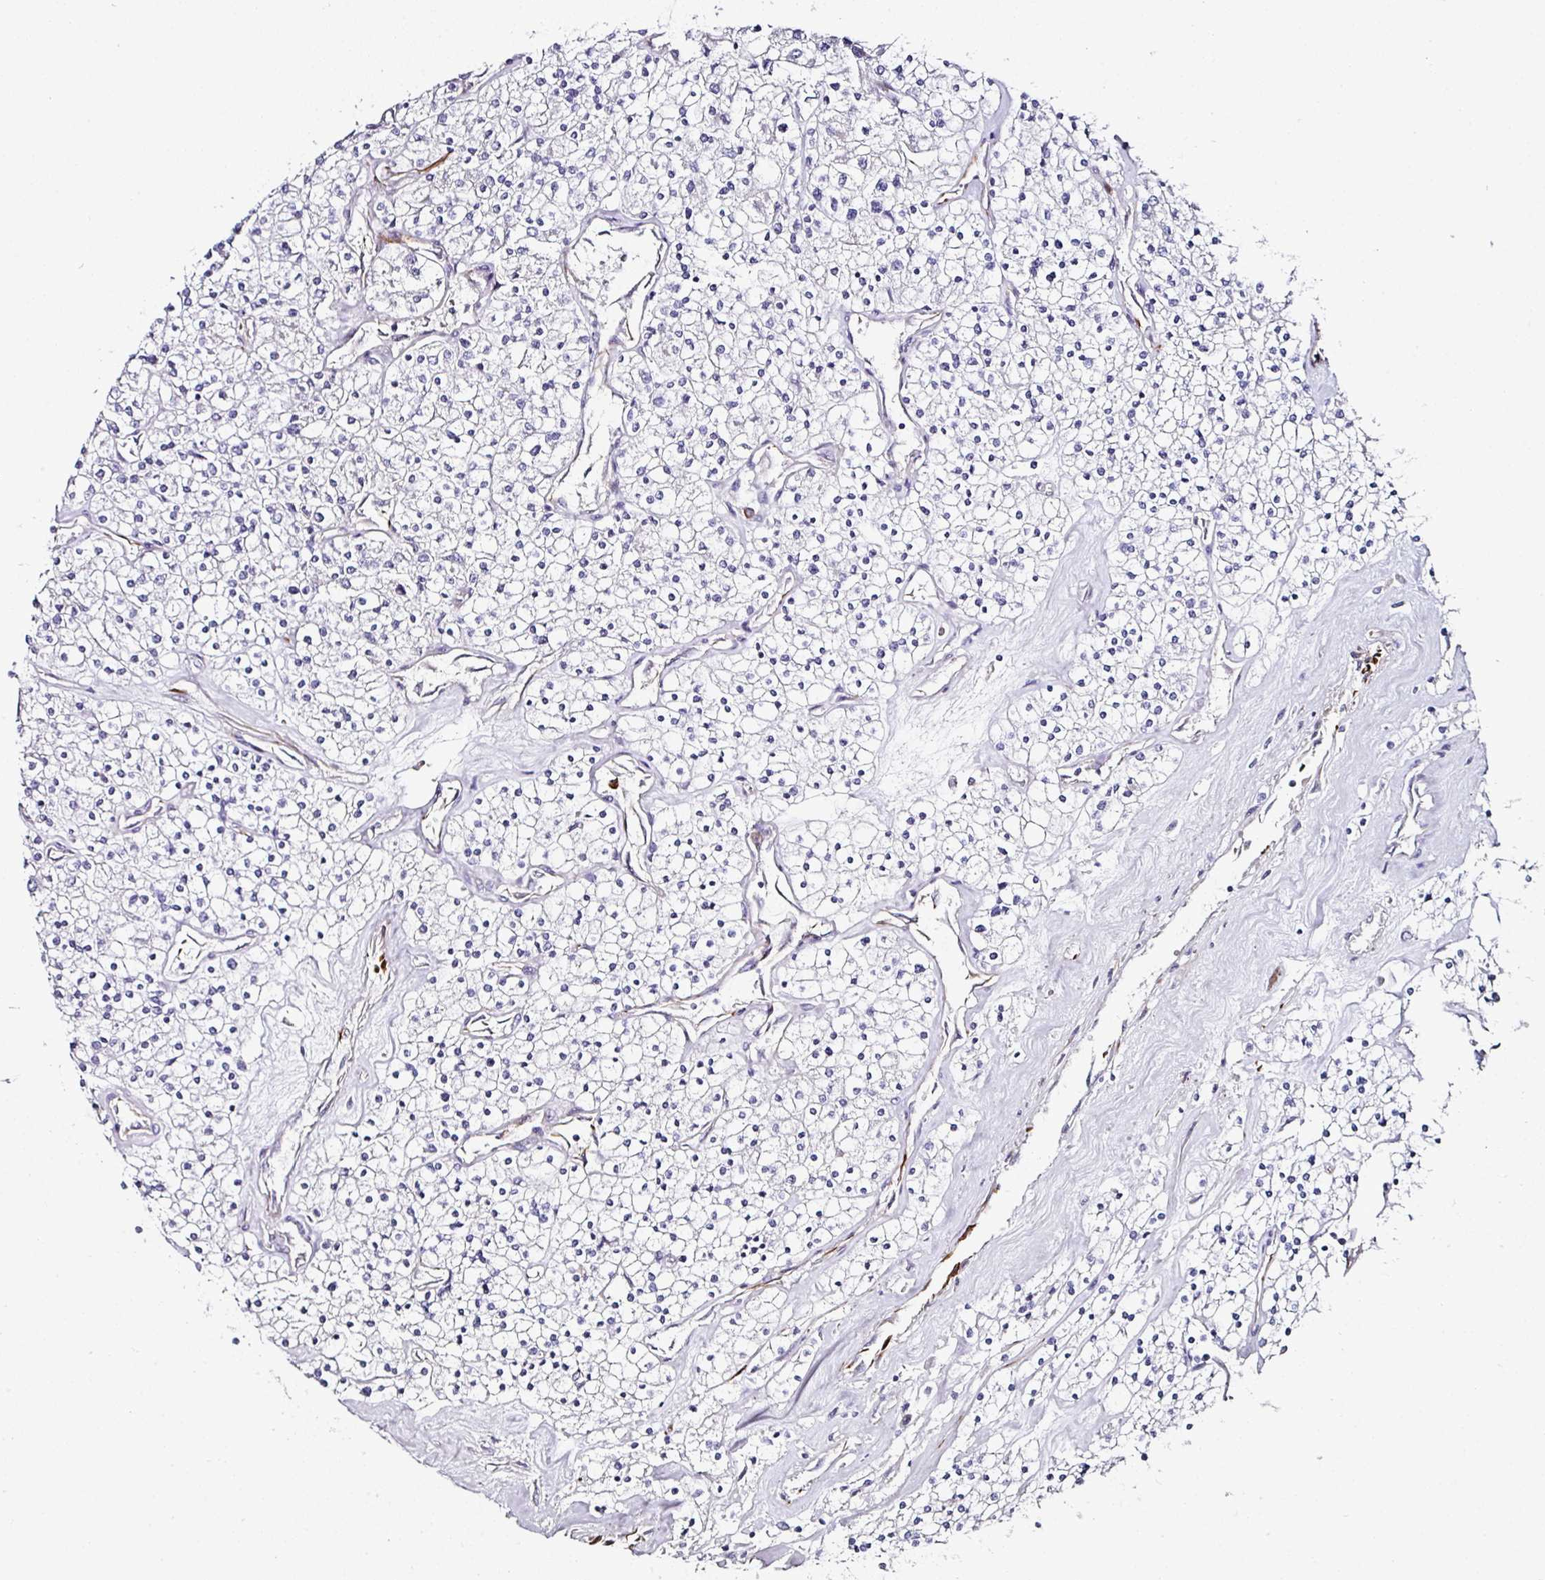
{"staining": {"intensity": "negative", "quantity": "none", "location": "none"}, "tissue": "renal cancer", "cell_type": "Tumor cells", "image_type": "cancer", "snomed": [{"axis": "morphology", "description": "Adenocarcinoma, NOS"}, {"axis": "topography", "description": "Kidney"}], "caption": "Immunohistochemistry (IHC) of human renal adenocarcinoma displays no expression in tumor cells.", "gene": "TMPRSS9", "patient": {"sex": "male", "age": 80}}